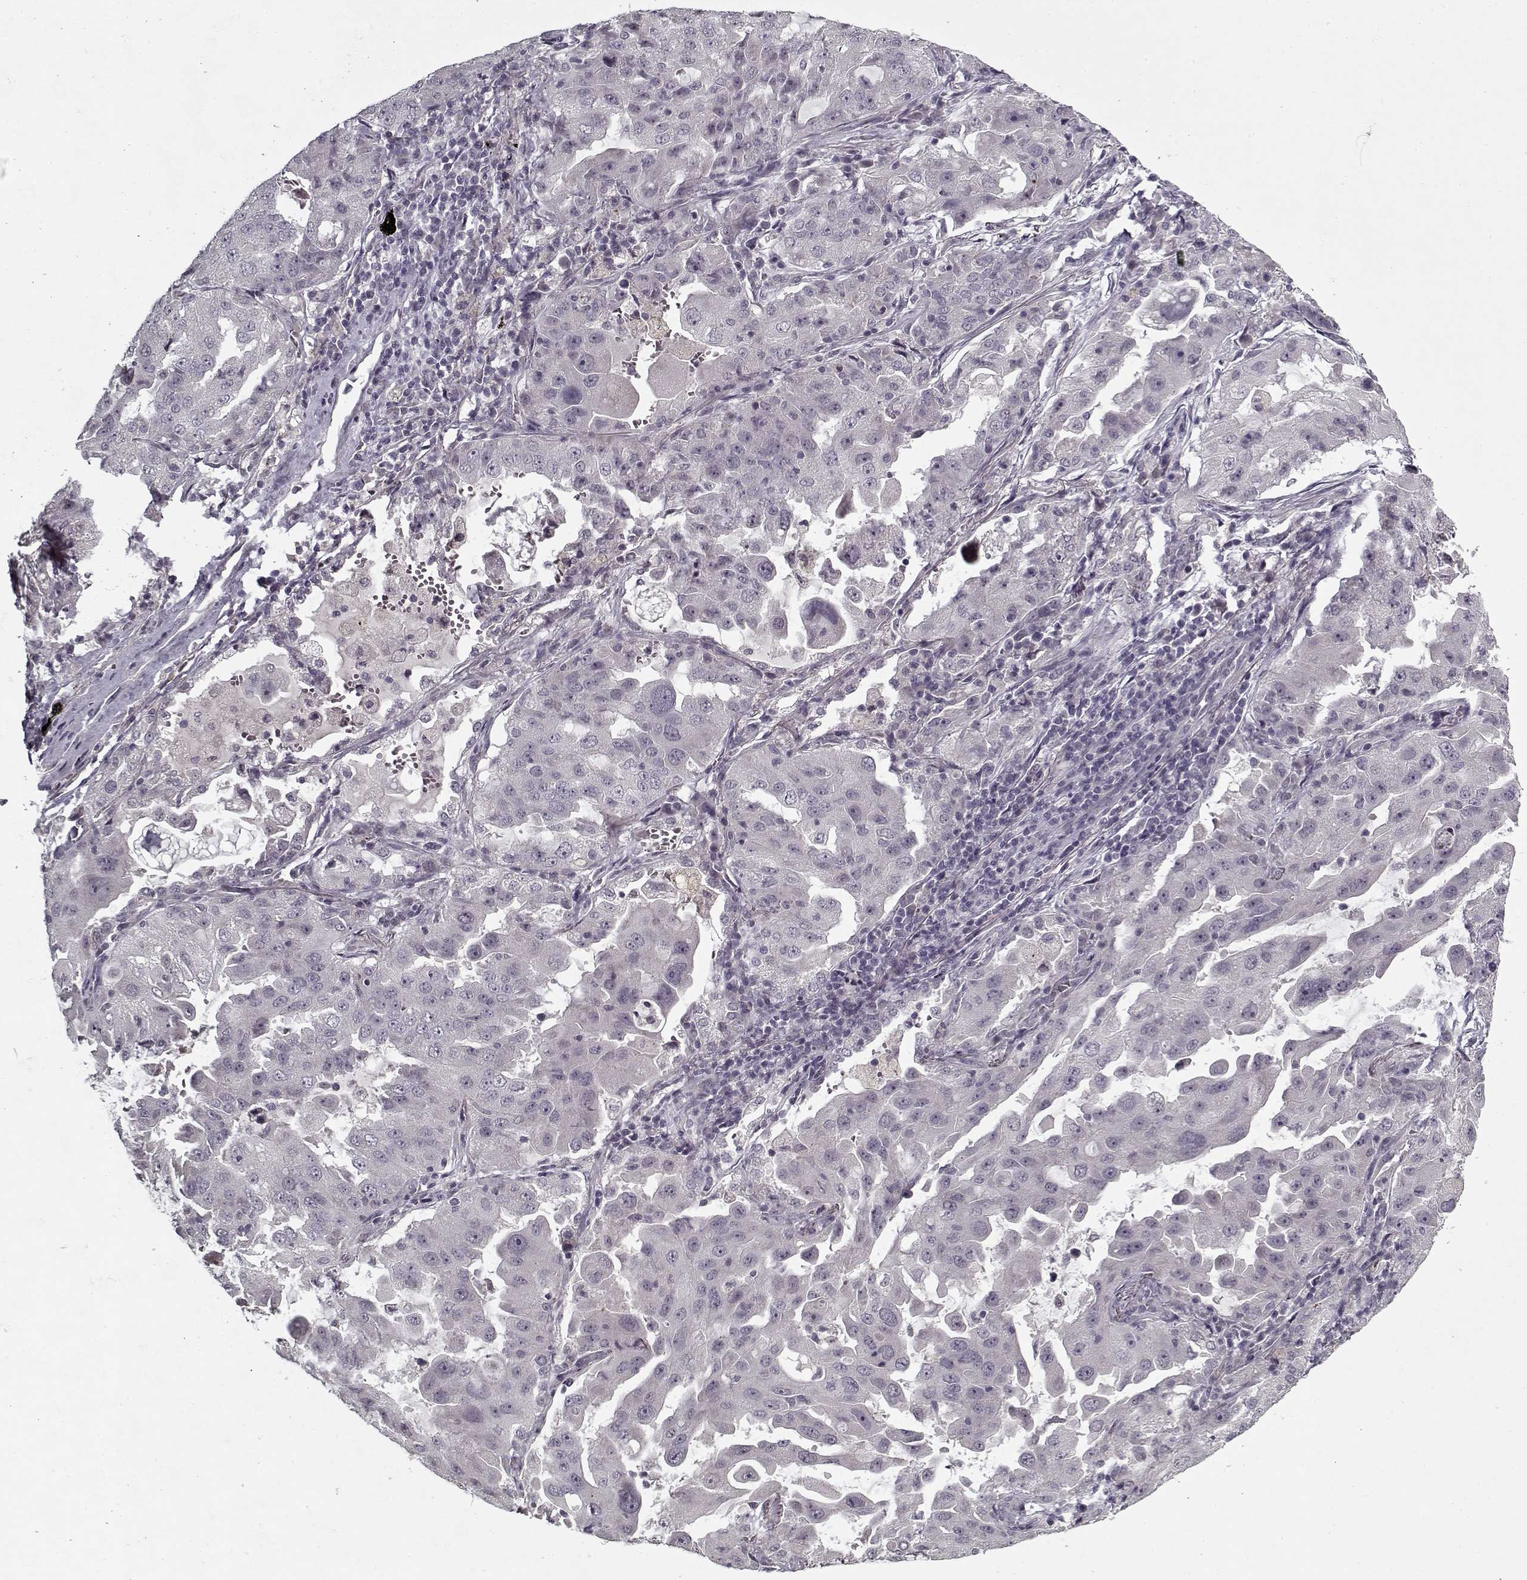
{"staining": {"intensity": "negative", "quantity": "none", "location": "none"}, "tissue": "lung cancer", "cell_type": "Tumor cells", "image_type": "cancer", "snomed": [{"axis": "morphology", "description": "Adenocarcinoma, NOS"}, {"axis": "topography", "description": "Lung"}], "caption": "DAB immunohistochemical staining of lung cancer (adenocarcinoma) reveals no significant expression in tumor cells. The staining was performed using DAB to visualize the protein expression in brown, while the nuclei were stained in blue with hematoxylin (Magnification: 20x).", "gene": "LAMA2", "patient": {"sex": "female", "age": 61}}